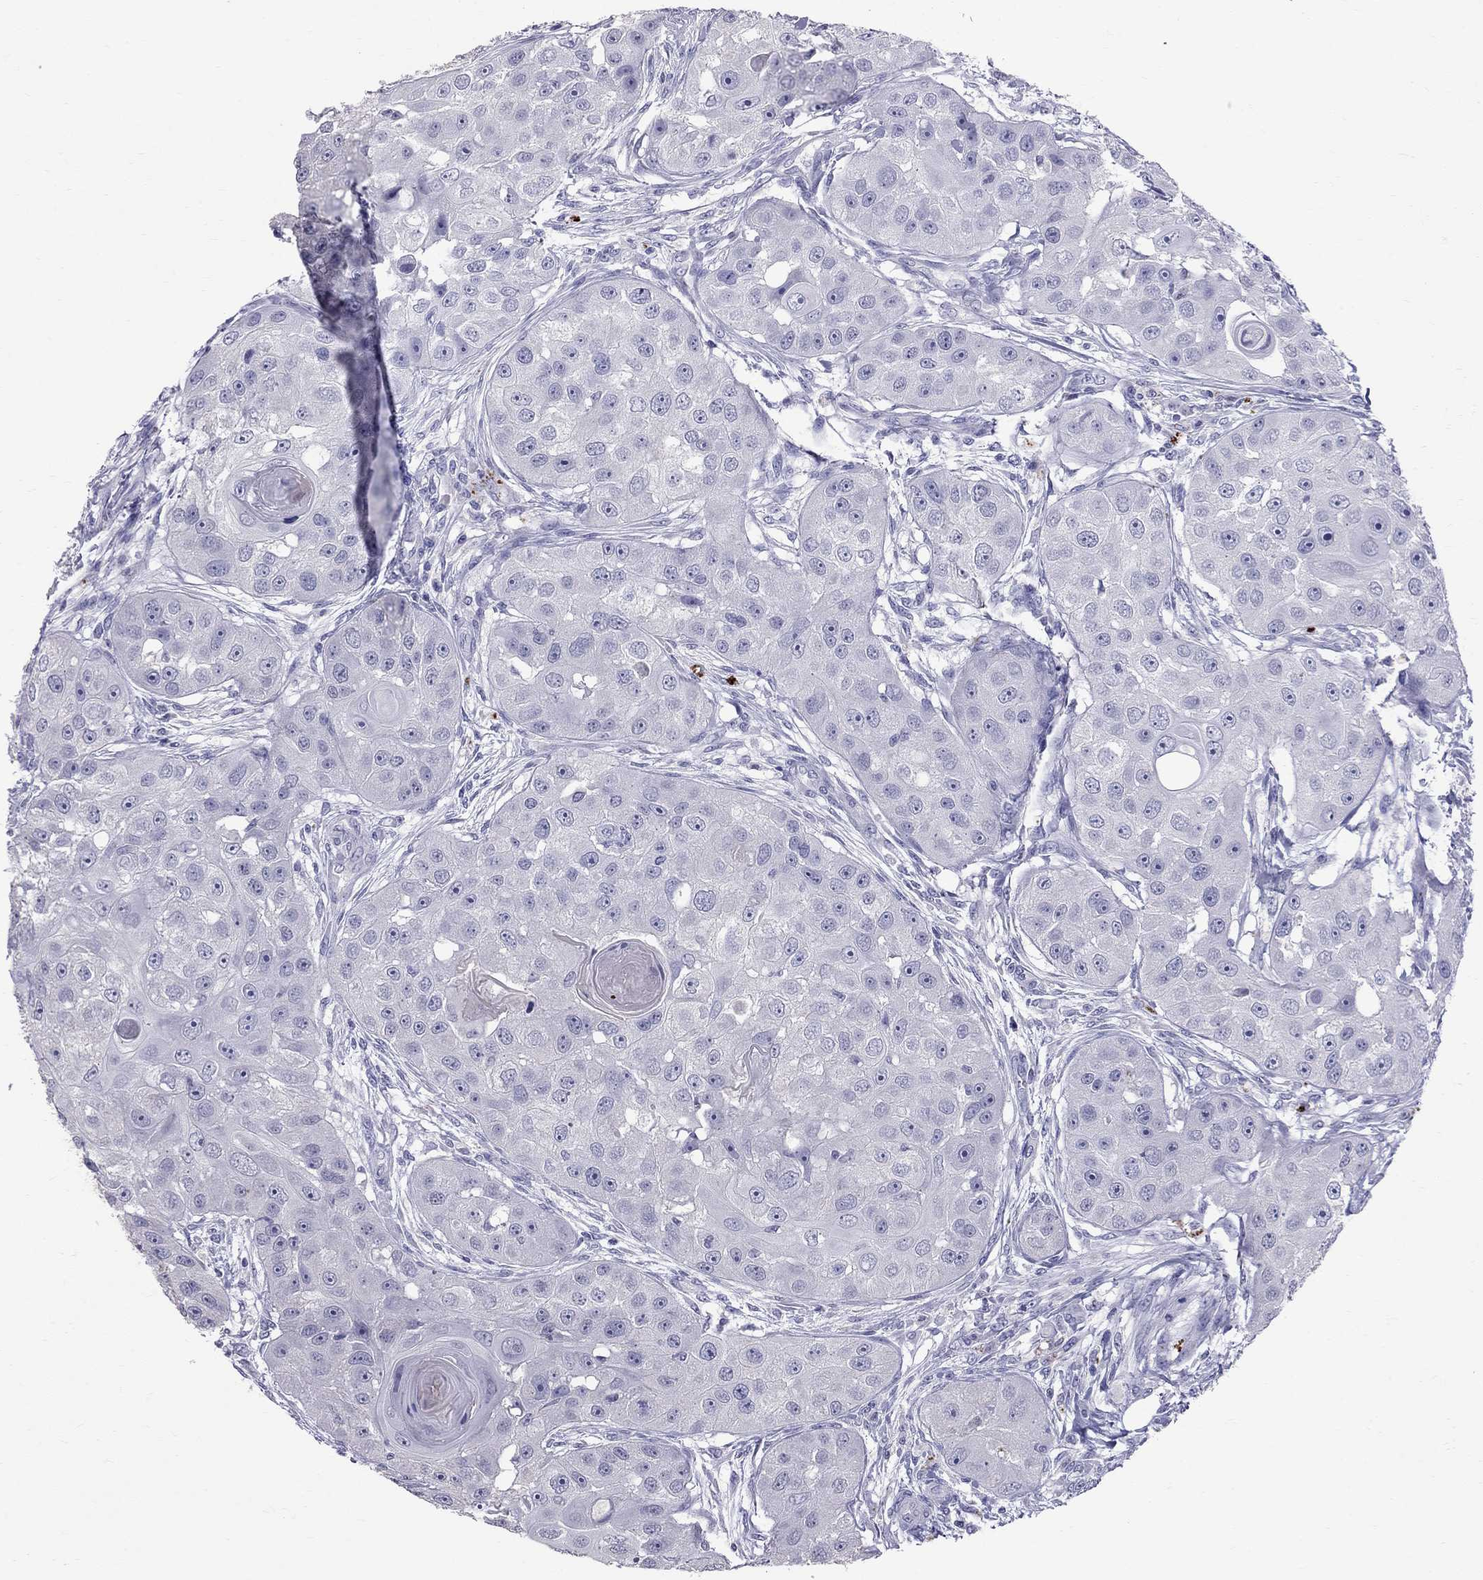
{"staining": {"intensity": "negative", "quantity": "none", "location": "none"}, "tissue": "head and neck cancer", "cell_type": "Tumor cells", "image_type": "cancer", "snomed": [{"axis": "morphology", "description": "Squamous cell carcinoma, NOS"}, {"axis": "topography", "description": "Head-Neck"}], "caption": "Immunohistochemistry (IHC) micrograph of head and neck squamous cell carcinoma stained for a protein (brown), which exhibits no positivity in tumor cells. Brightfield microscopy of immunohistochemistry stained with DAB (3,3'-diaminobenzidine) (brown) and hematoxylin (blue), captured at high magnification.", "gene": "CFAP91", "patient": {"sex": "male", "age": 51}}